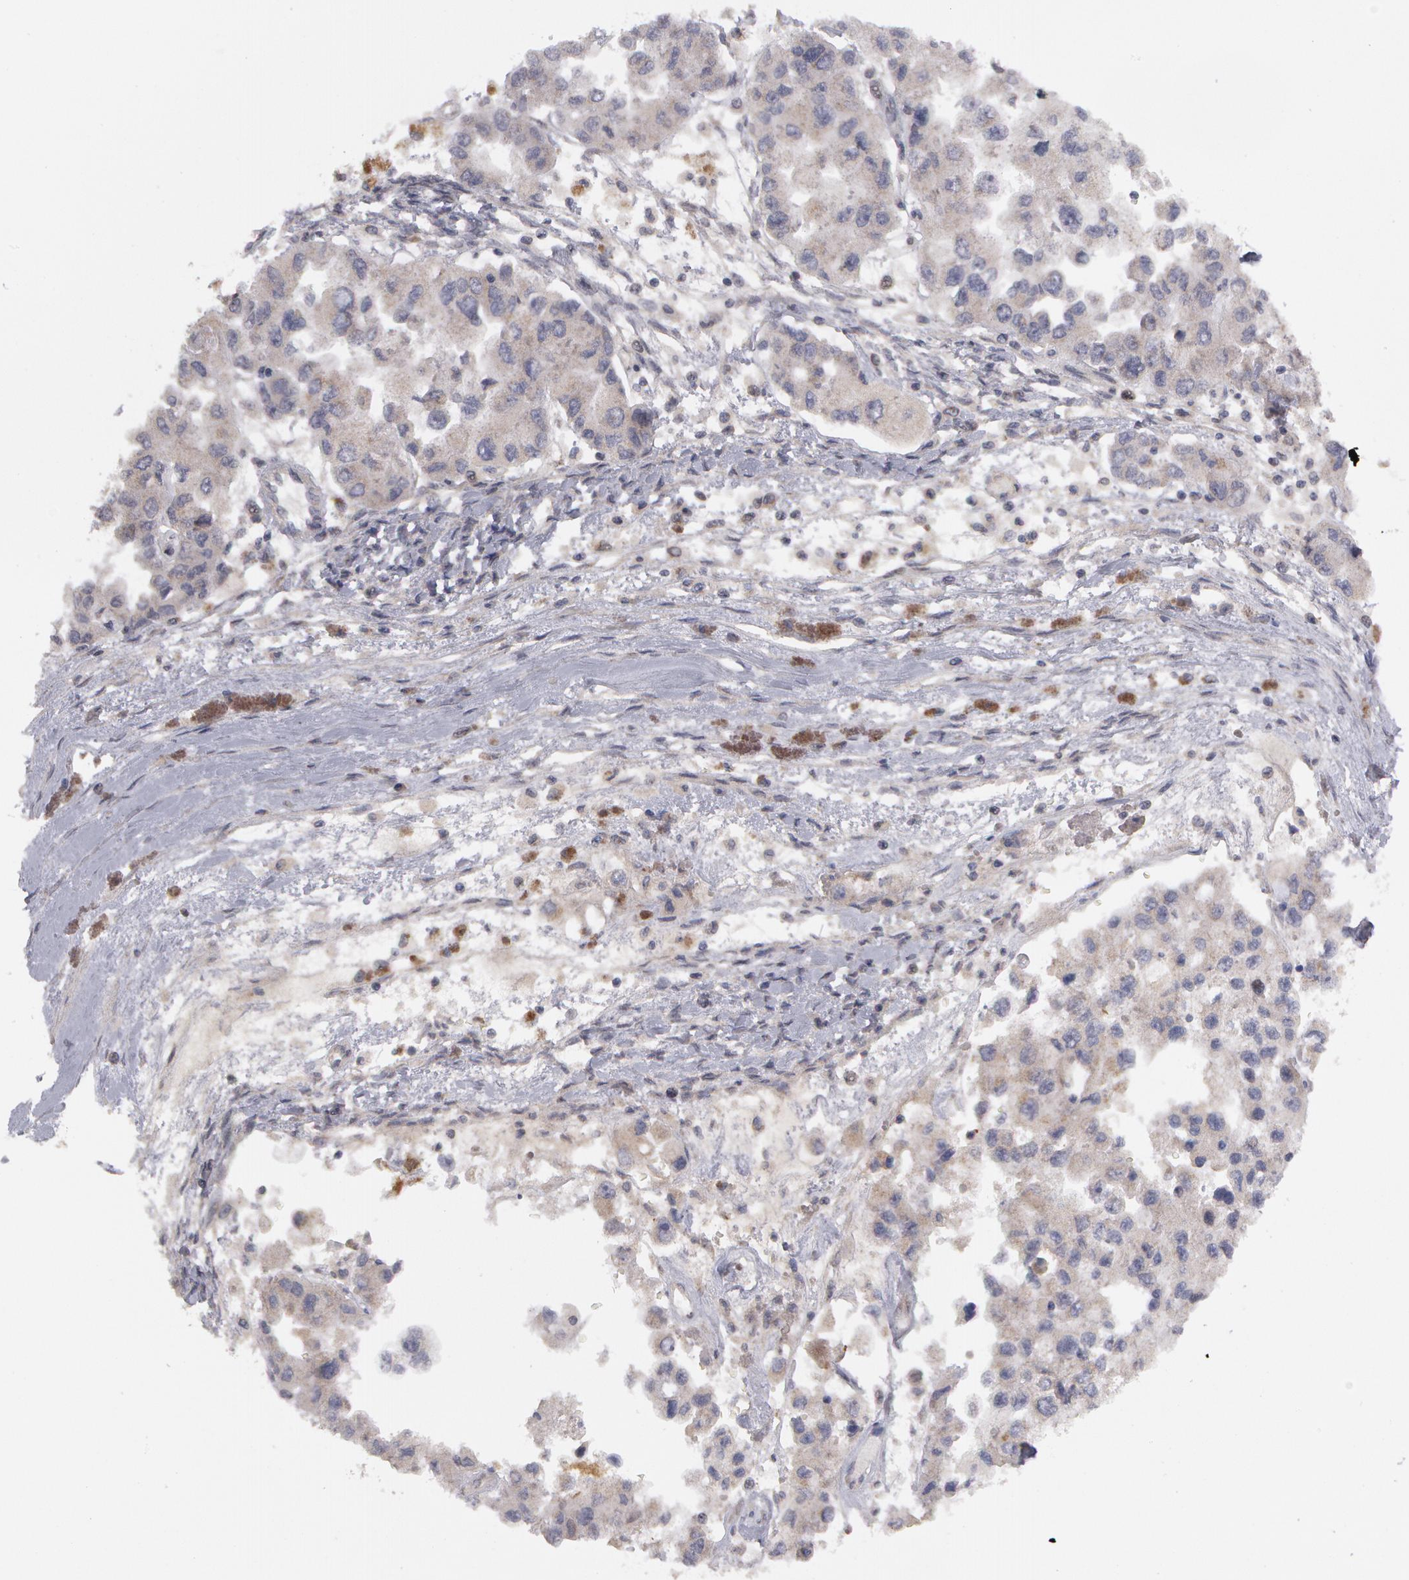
{"staining": {"intensity": "negative", "quantity": "none", "location": "none"}, "tissue": "ovarian cancer", "cell_type": "Tumor cells", "image_type": "cancer", "snomed": [{"axis": "morphology", "description": "Cystadenocarcinoma, serous, NOS"}, {"axis": "topography", "description": "Ovary"}], "caption": "A high-resolution image shows IHC staining of serous cystadenocarcinoma (ovarian), which shows no significant staining in tumor cells.", "gene": "STX5", "patient": {"sex": "female", "age": 84}}